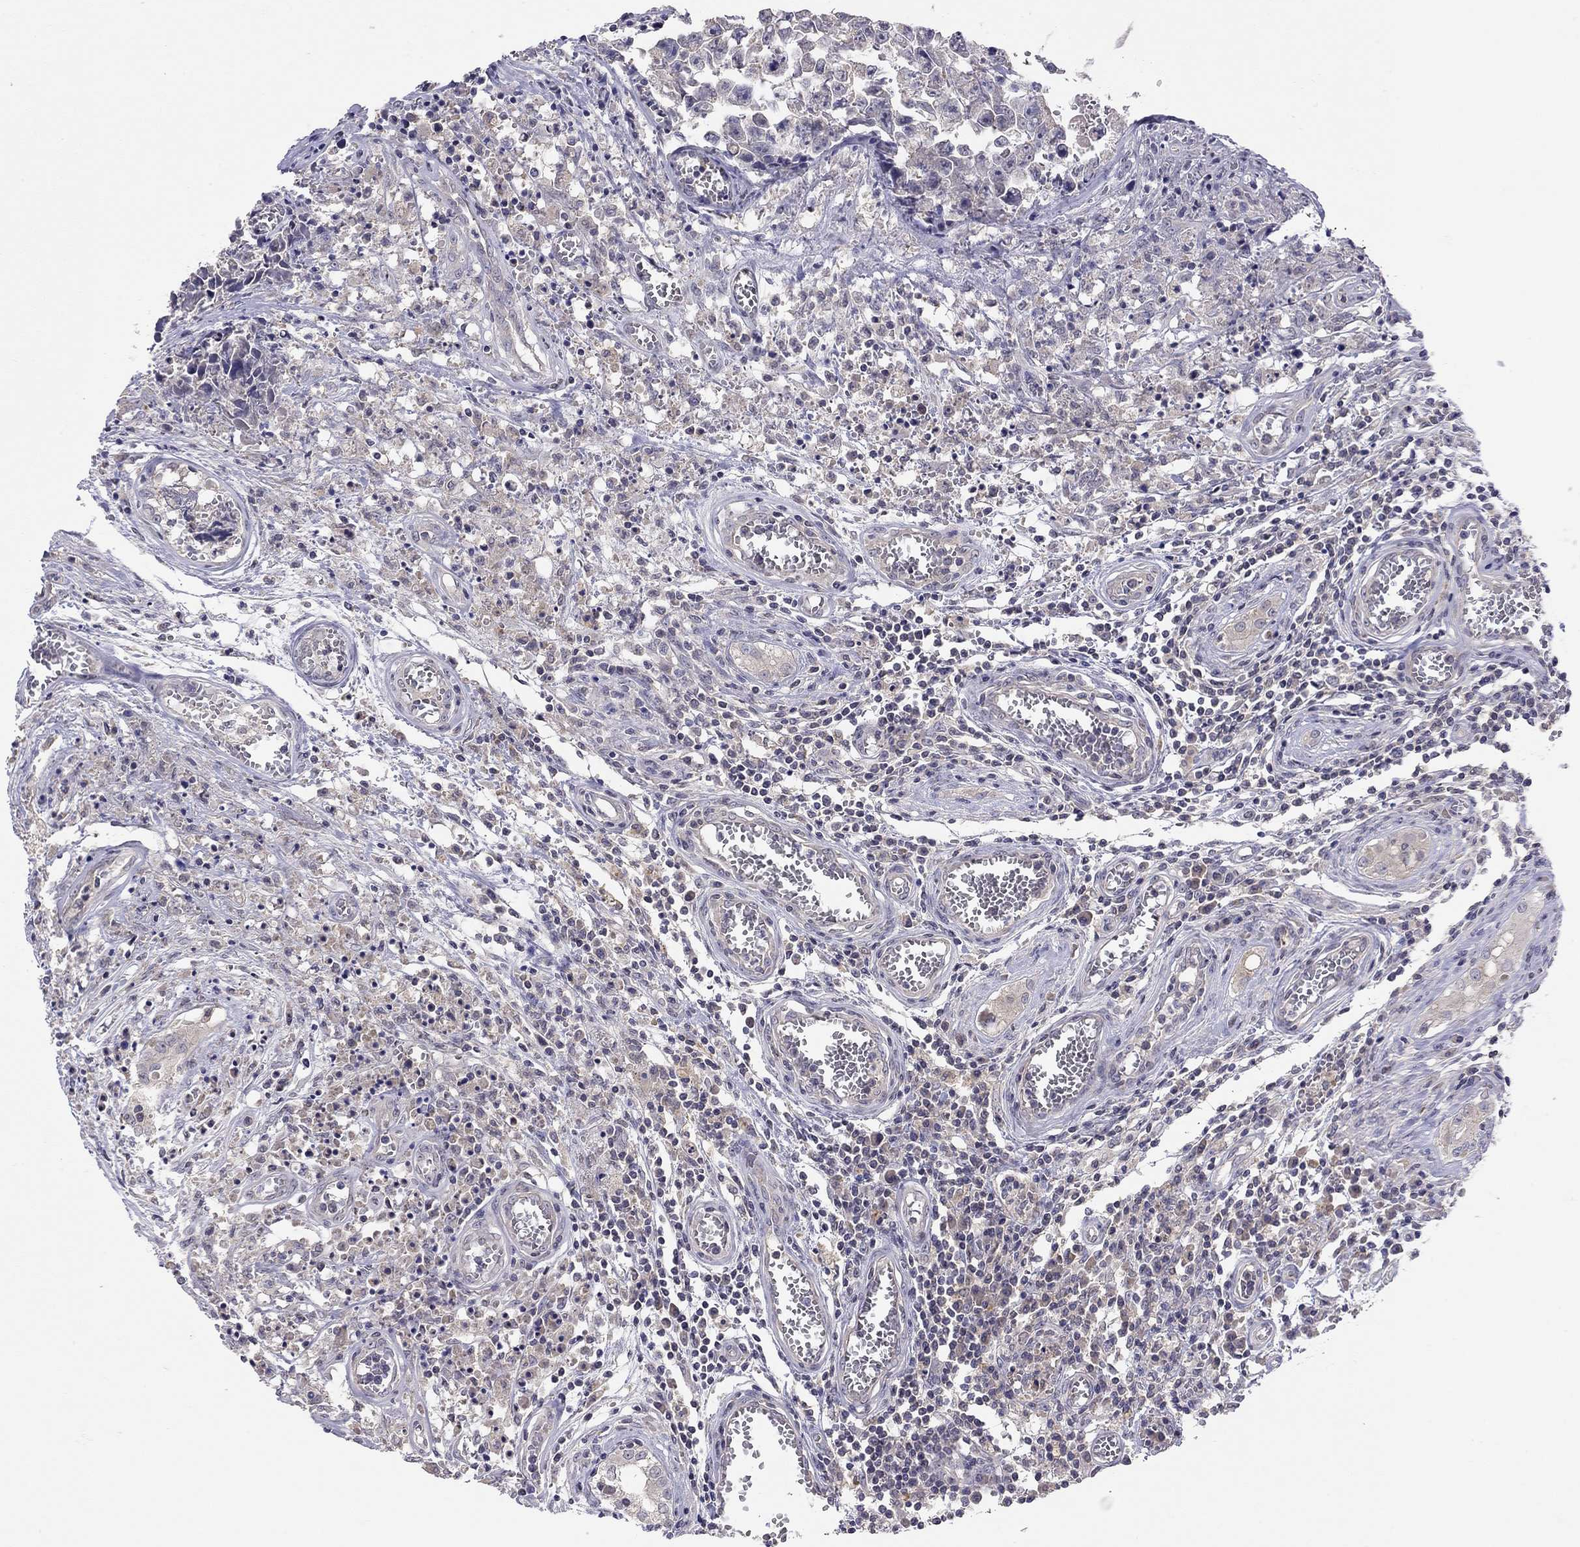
{"staining": {"intensity": "negative", "quantity": "none", "location": "none"}, "tissue": "testis cancer", "cell_type": "Tumor cells", "image_type": "cancer", "snomed": [{"axis": "morphology", "description": "Carcinoma, Embryonal, NOS"}, {"axis": "topography", "description": "Testis"}], "caption": "Image shows no significant protein positivity in tumor cells of embryonal carcinoma (testis). (Brightfield microscopy of DAB (3,3'-diaminobenzidine) IHC at high magnification).", "gene": "RTP5", "patient": {"sex": "male", "age": 36}}